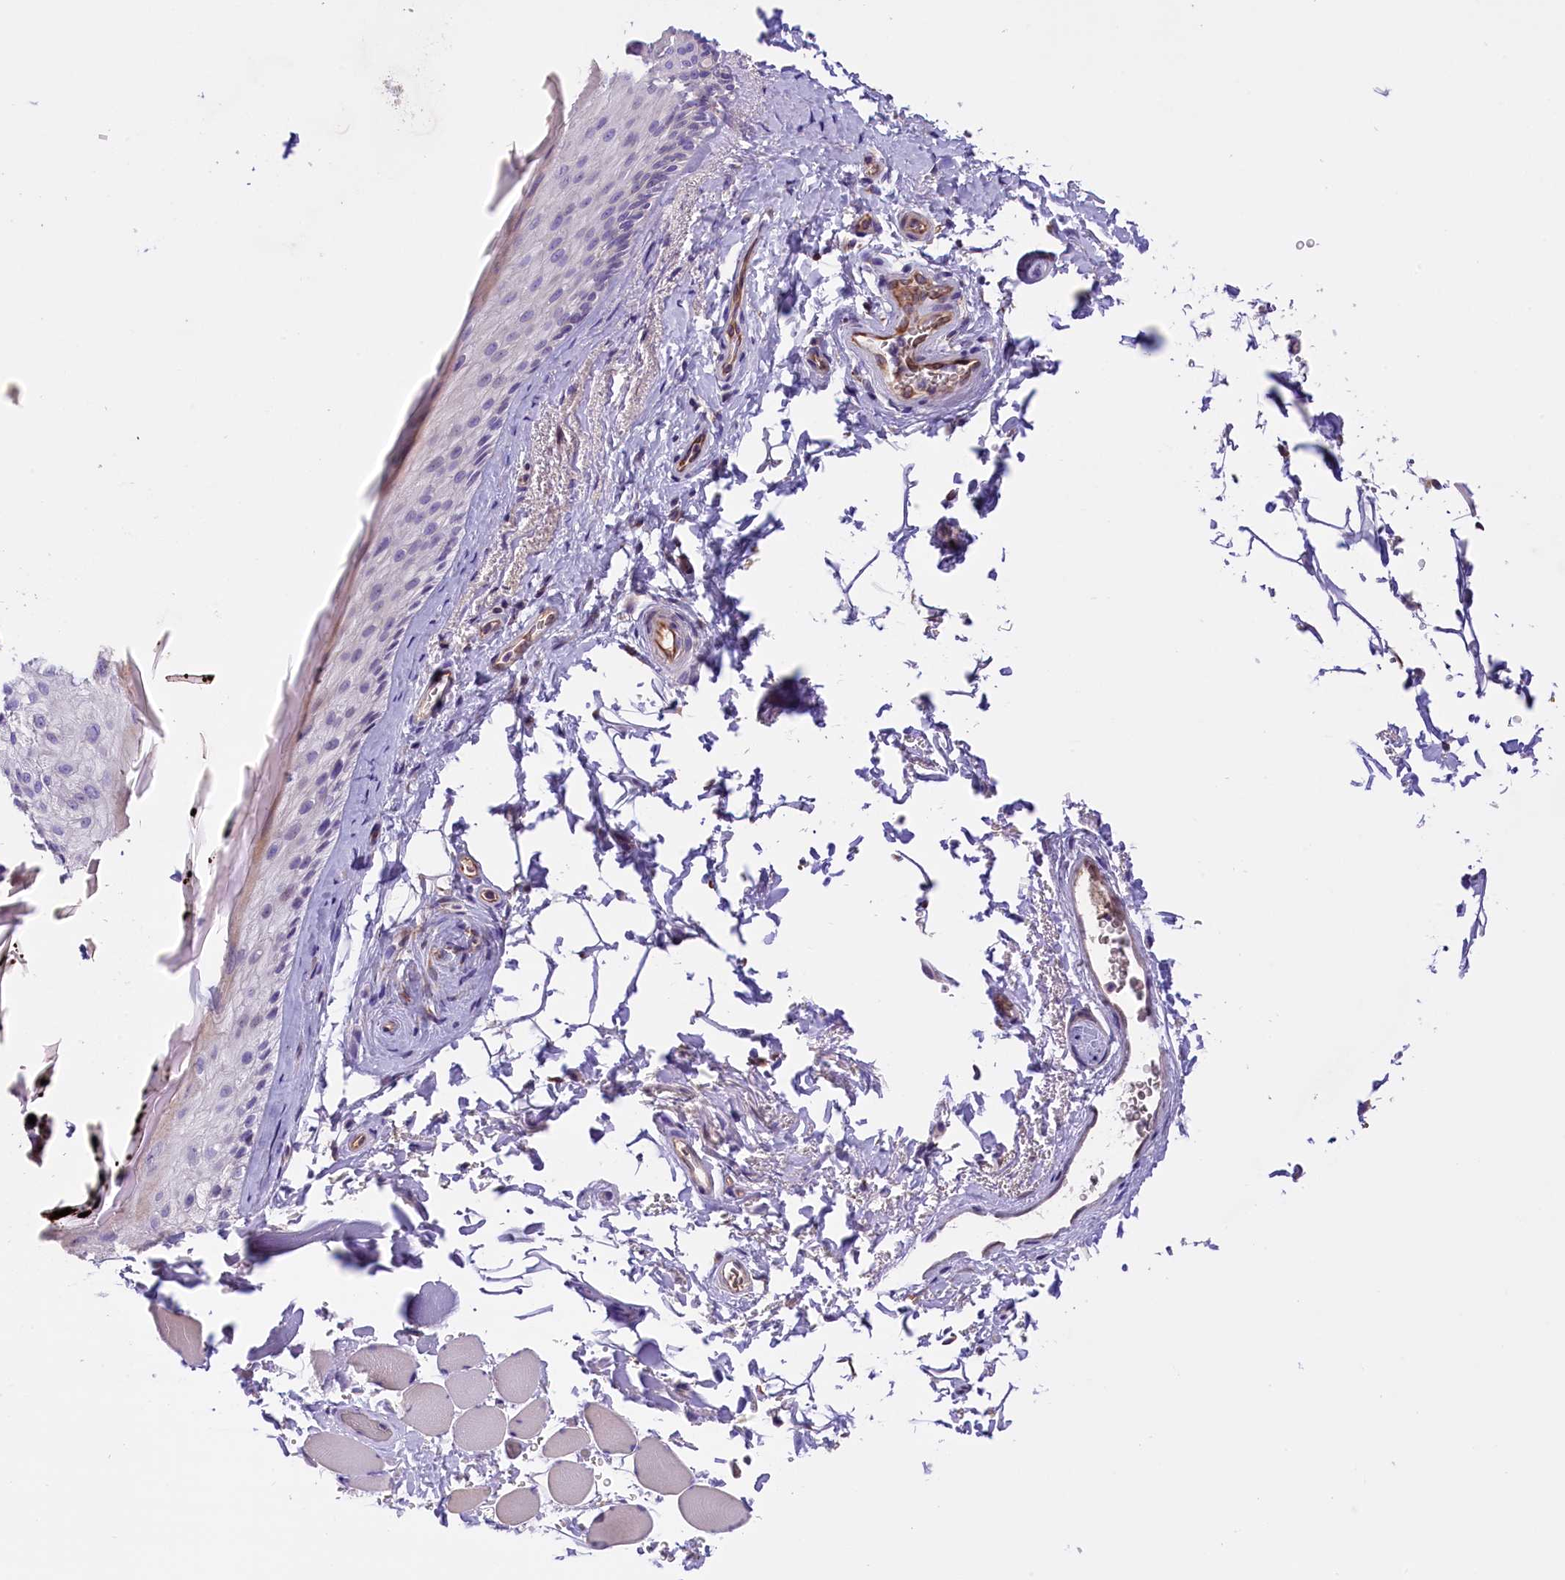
{"staining": {"intensity": "negative", "quantity": "none", "location": "none"}, "tissue": "skin", "cell_type": "Epidermal cells", "image_type": "normal", "snomed": [{"axis": "morphology", "description": "Normal tissue, NOS"}, {"axis": "topography", "description": "Anal"}], "caption": "This is a image of IHC staining of benign skin, which shows no staining in epidermal cells.", "gene": "CCDC32", "patient": {"sex": "male", "age": 44}}